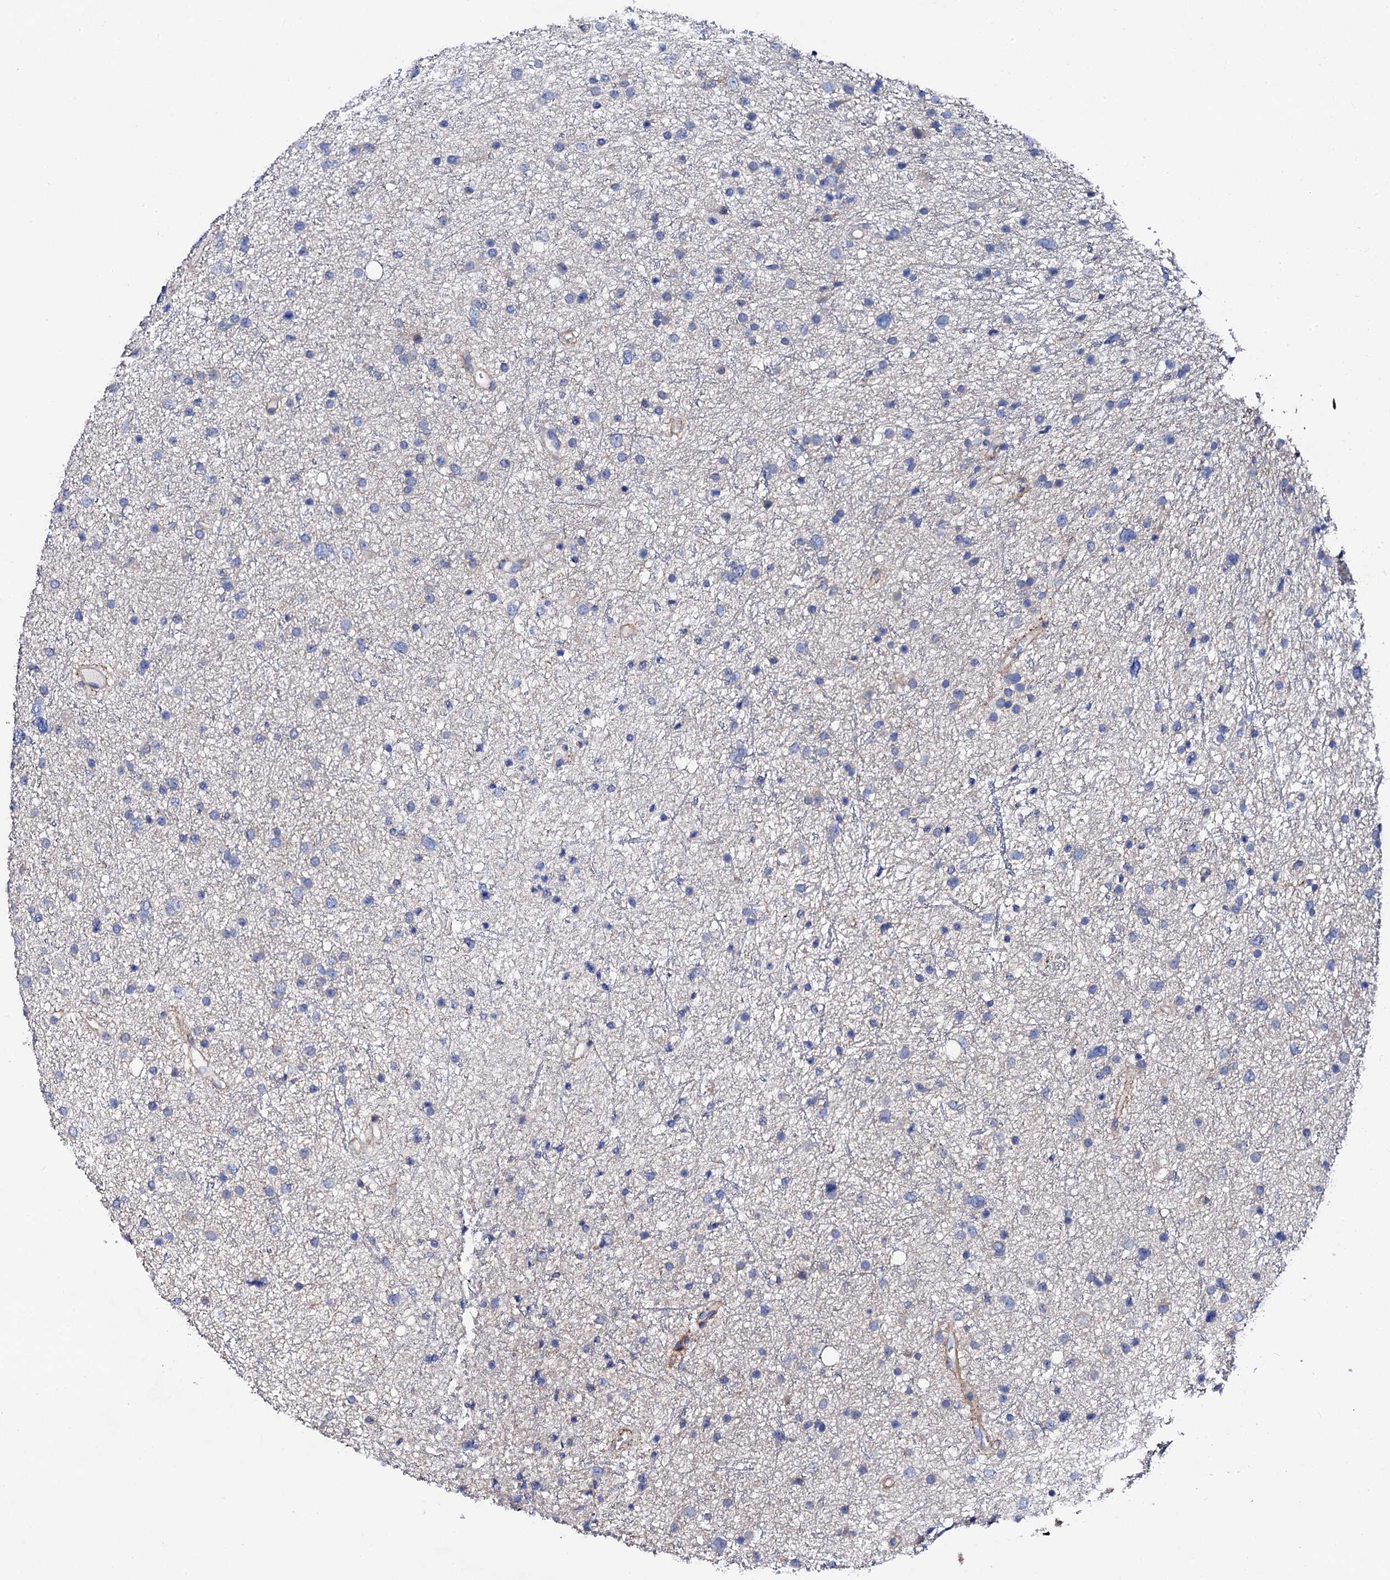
{"staining": {"intensity": "negative", "quantity": "none", "location": "none"}, "tissue": "glioma", "cell_type": "Tumor cells", "image_type": "cancer", "snomed": [{"axis": "morphology", "description": "Glioma, malignant, Low grade"}, {"axis": "topography", "description": "Cerebral cortex"}], "caption": "Immunohistochemistry of human glioma exhibits no positivity in tumor cells.", "gene": "TRDN", "patient": {"sex": "female", "age": 39}}